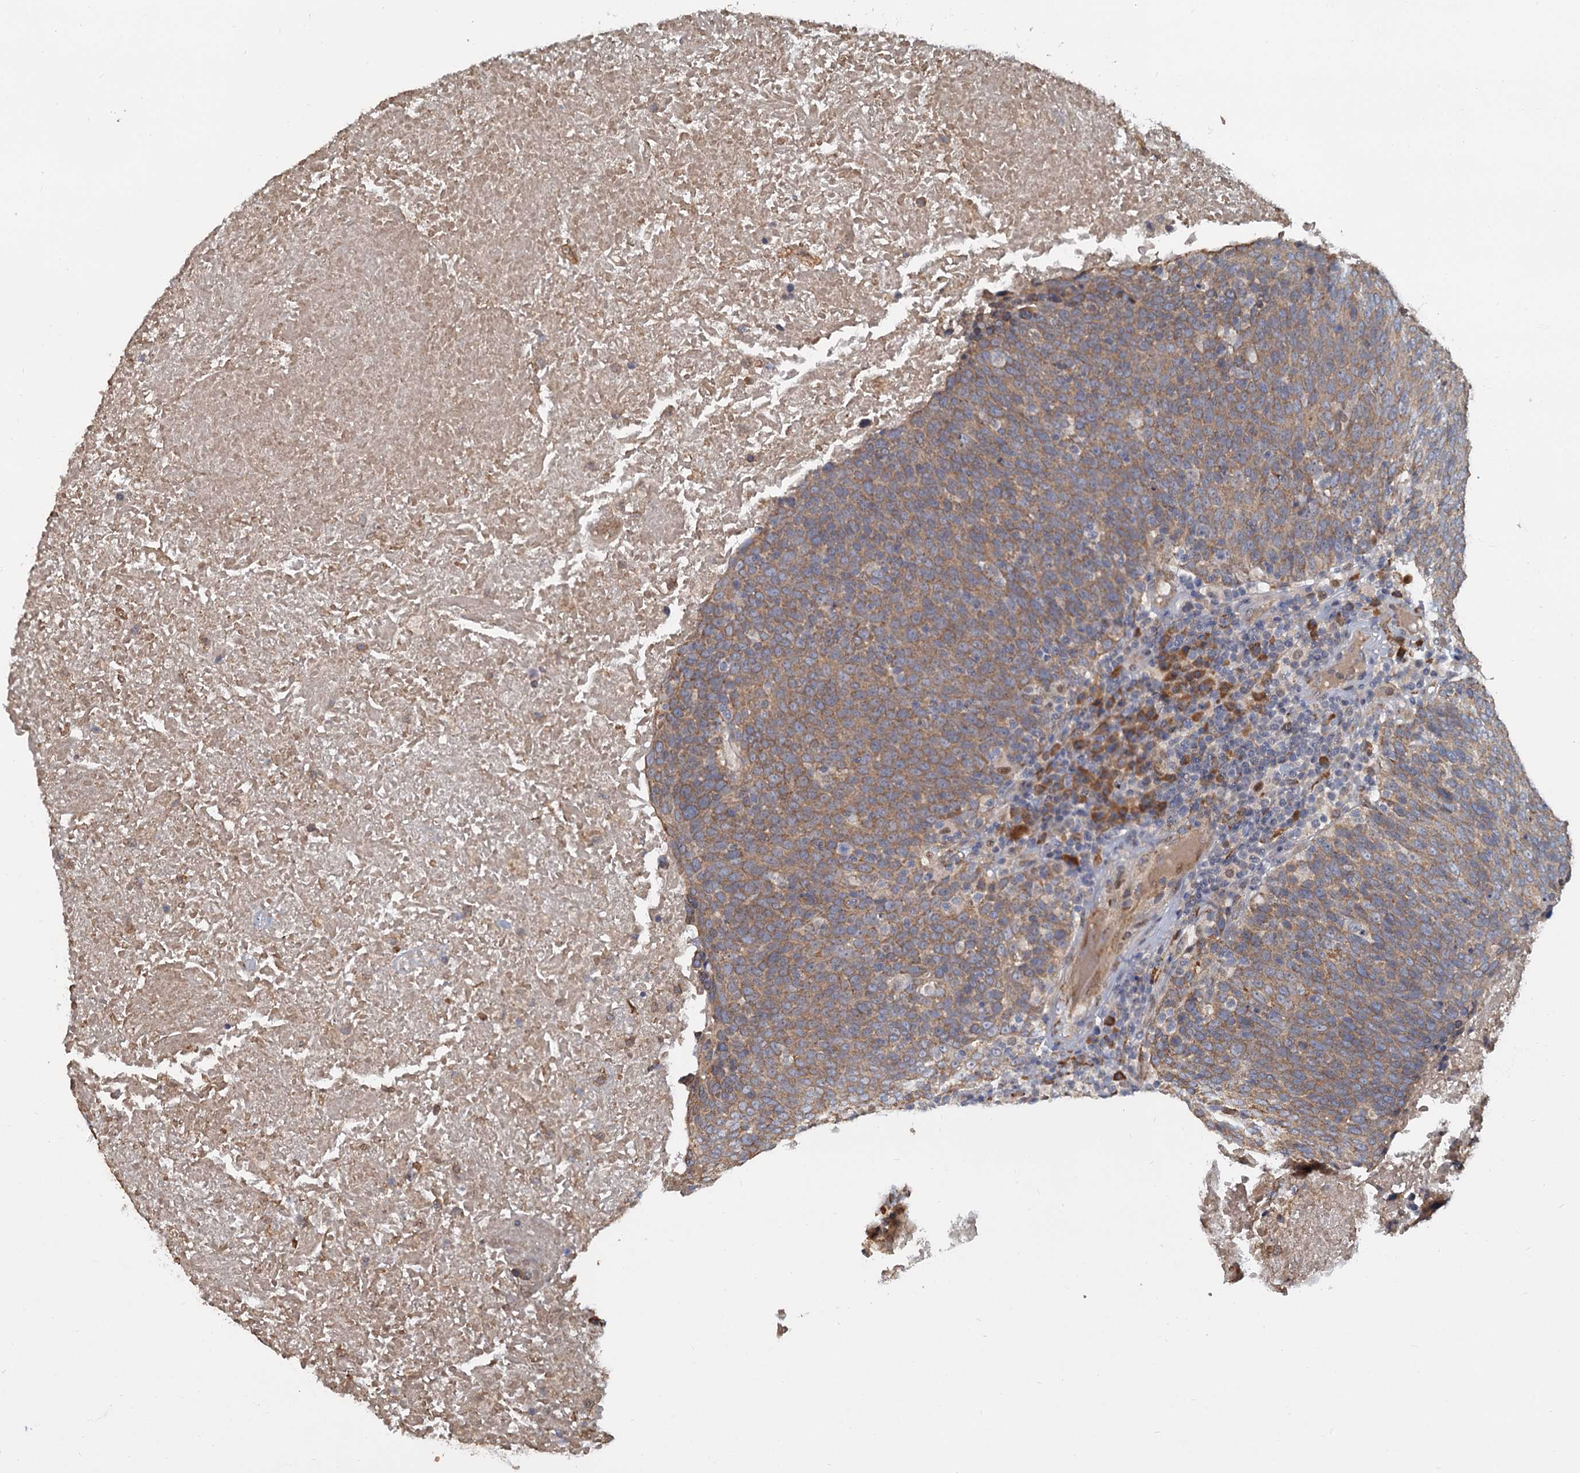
{"staining": {"intensity": "moderate", "quantity": ">75%", "location": "cytoplasmic/membranous"}, "tissue": "head and neck cancer", "cell_type": "Tumor cells", "image_type": "cancer", "snomed": [{"axis": "morphology", "description": "Squamous cell carcinoma, NOS"}, {"axis": "morphology", "description": "Squamous cell carcinoma, metastatic, NOS"}, {"axis": "topography", "description": "Lymph node"}, {"axis": "topography", "description": "Head-Neck"}], "caption": "Head and neck metastatic squamous cell carcinoma stained with a brown dye reveals moderate cytoplasmic/membranous positive positivity in about >75% of tumor cells.", "gene": "LRRC51", "patient": {"sex": "male", "age": 62}}